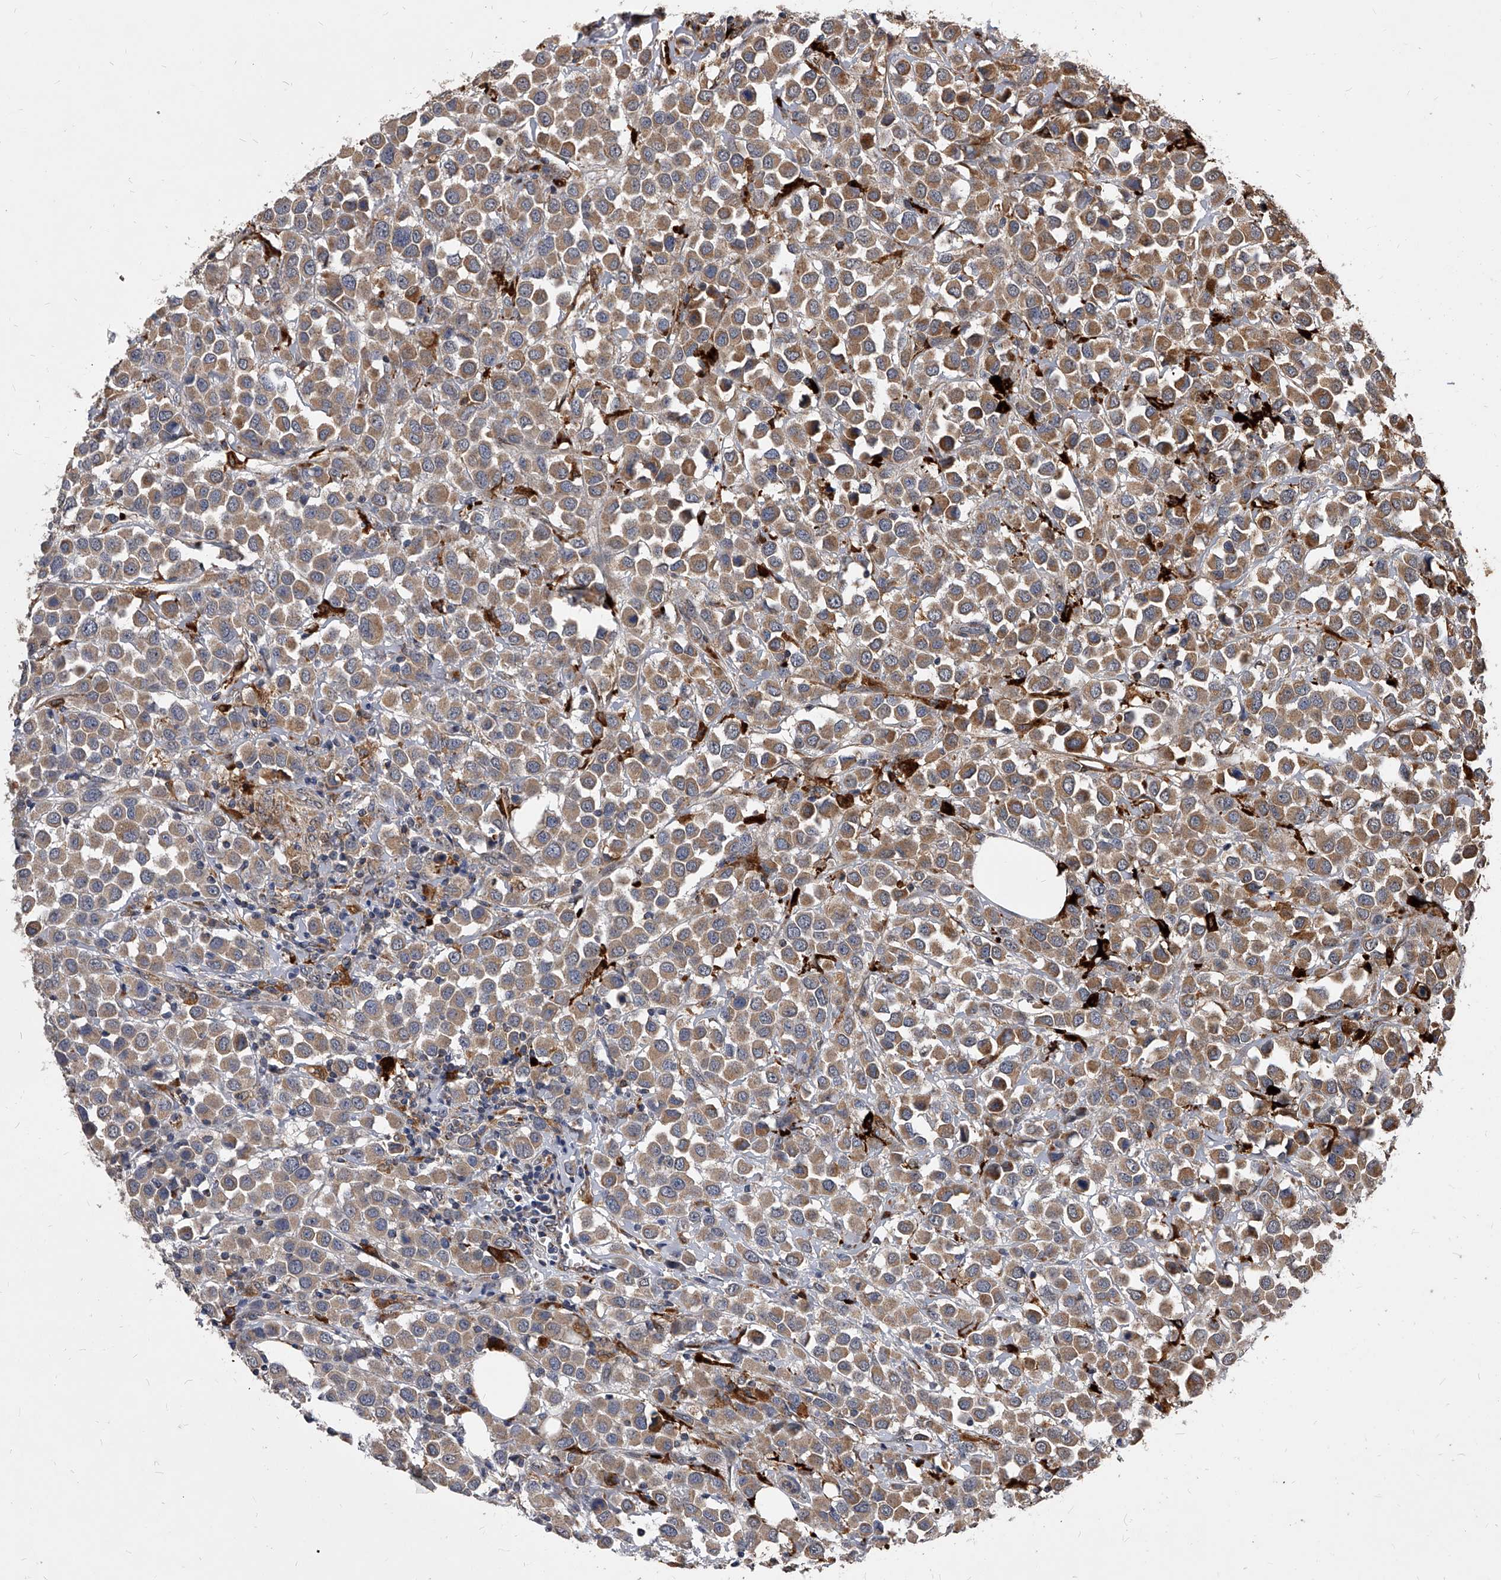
{"staining": {"intensity": "moderate", "quantity": ">75%", "location": "cytoplasmic/membranous"}, "tissue": "breast cancer", "cell_type": "Tumor cells", "image_type": "cancer", "snomed": [{"axis": "morphology", "description": "Duct carcinoma"}, {"axis": "topography", "description": "Breast"}], "caption": "This is a histology image of IHC staining of breast invasive ductal carcinoma, which shows moderate staining in the cytoplasmic/membranous of tumor cells.", "gene": "SOBP", "patient": {"sex": "female", "age": 61}}